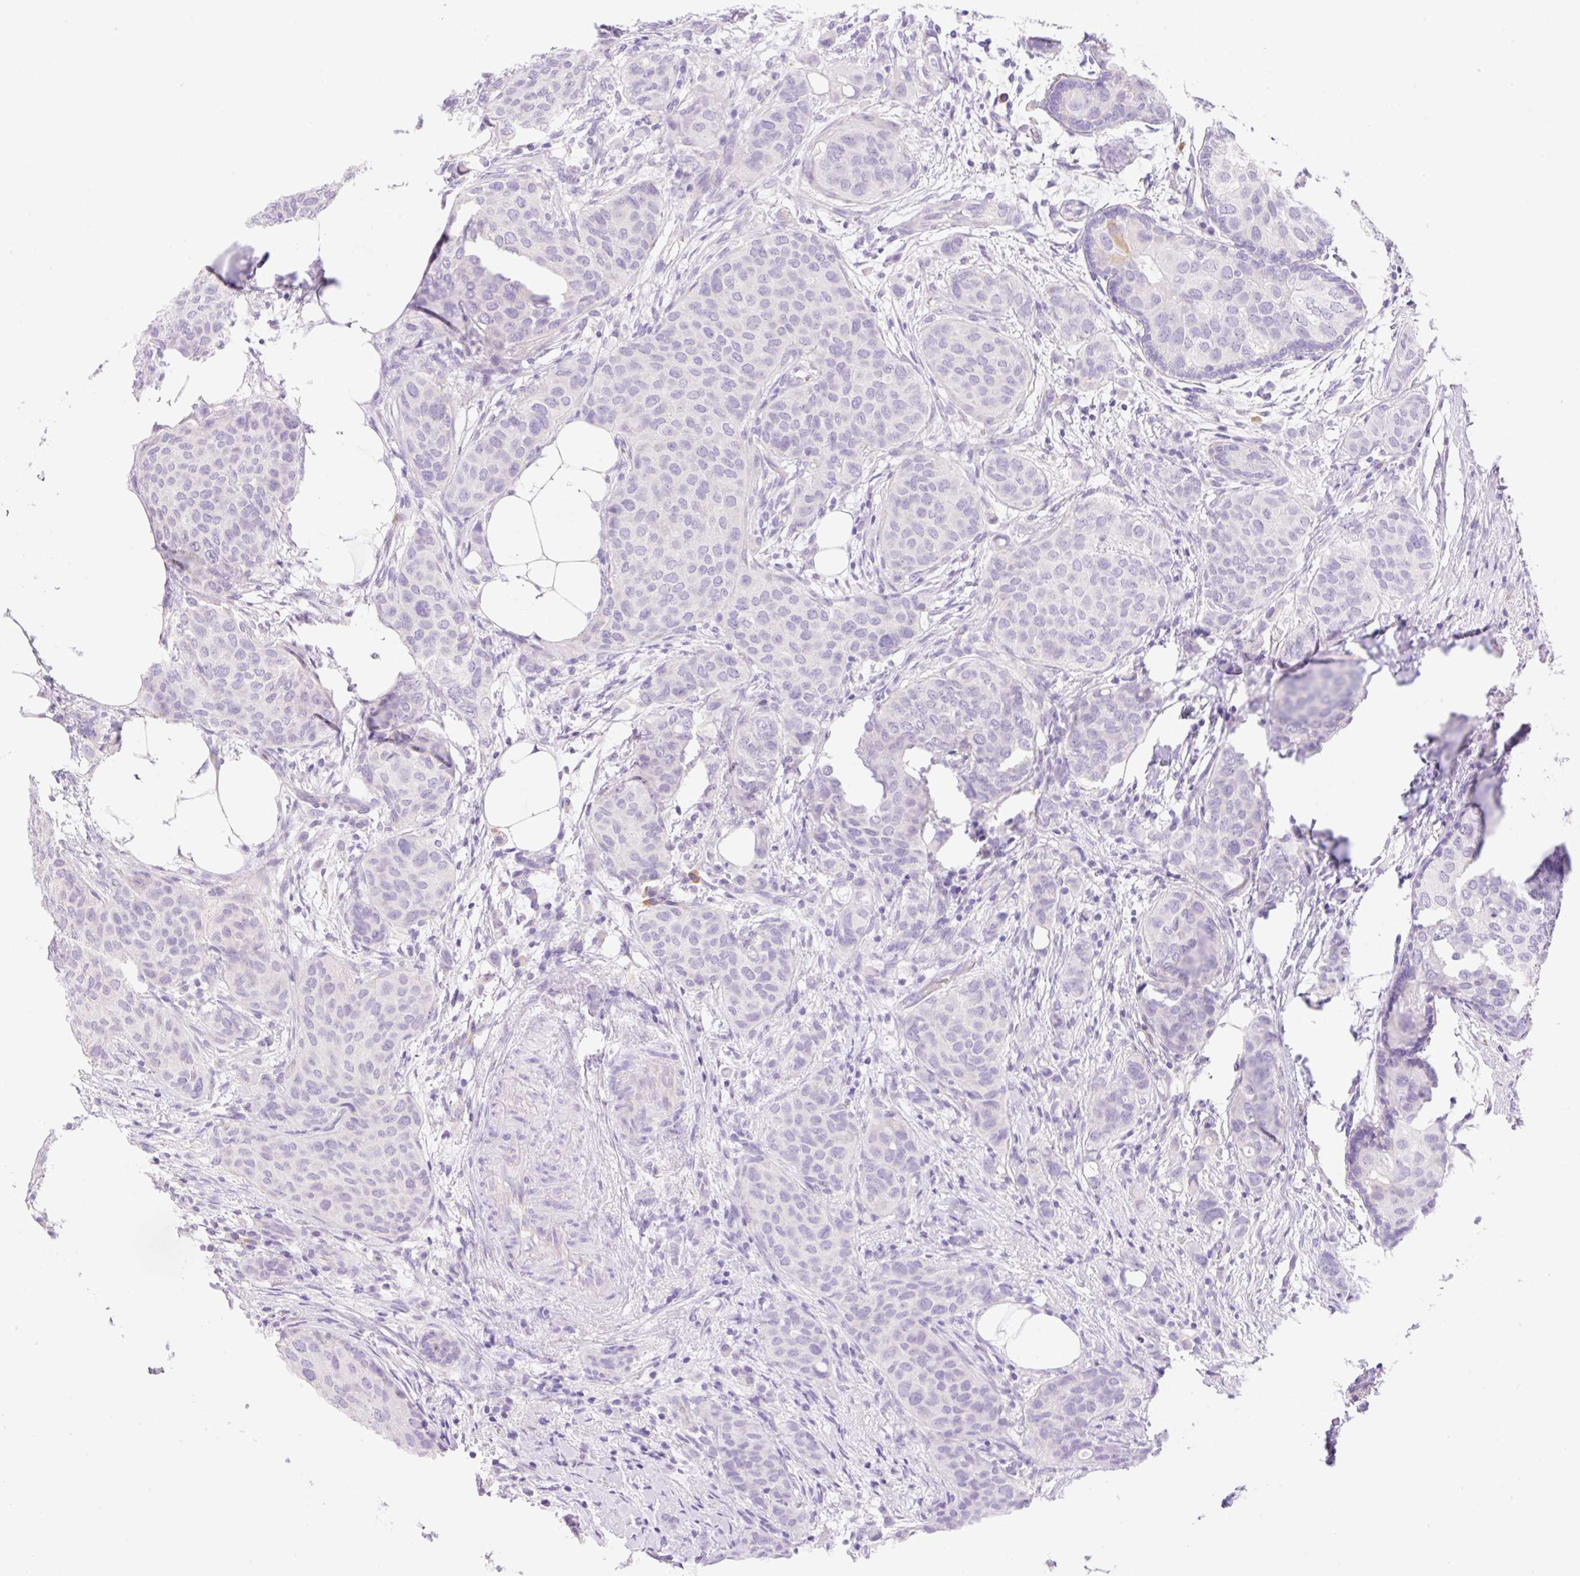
{"staining": {"intensity": "negative", "quantity": "none", "location": "none"}, "tissue": "breast cancer", "cell_type": "Tumor cells", "image_type": "cancer", "snomed": [{"axis": "morphology", "description": "Duct carcinoma"}, {"axis": "topography", "description": "Breast"}], "caption": "This micrograph is of breast cancer (invasive ductal carcinoma) stained with immunohistochemistry to label a protein in brown with the nuclei are counter-stained blue. There is no expression in tumor cells.", "gene": "DENND5A", "patient": {"sex": "female", "age": 47}}